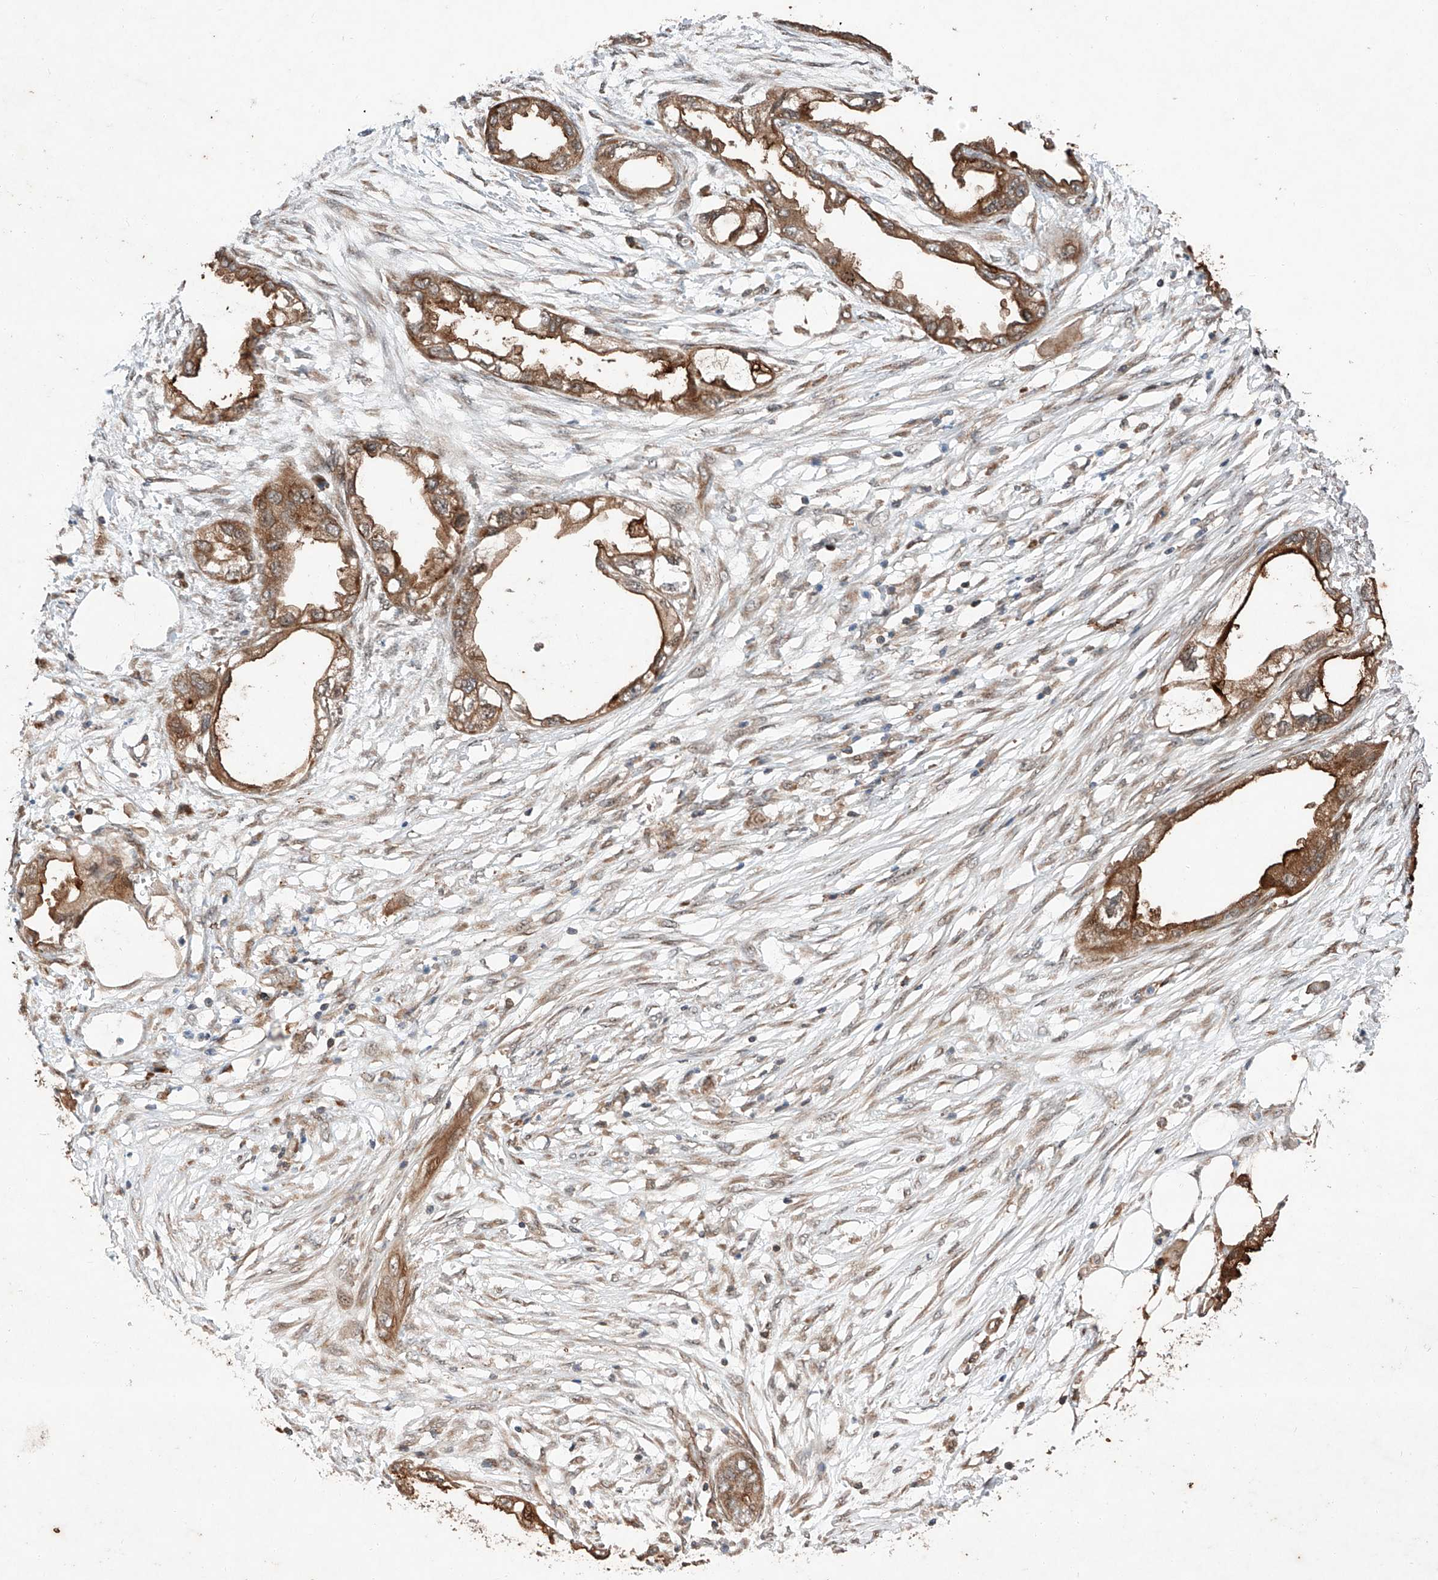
{"staining": {"intensity": "moderate", "quantity": ">75%", "location": "cytoplasmic/membranous"}, "tissue": "endometrial cancer", "cell_type": "Tumor cells", "image_type": "cancer", "snomed": [{"axis": "morphology", "description": "Adenocarcinoma, NOS"}, {"axis": "morphology", "description": "Adenocarcinoma, metastatic, NOS"}, {"axis": "topography", "description": "Adipose tissue"}, {"axis": "topography", "description": "Endometrium"}], "caption": "The histopathology image exhibits staining of endometrial metastatic adenocarcinoma, revealing moderate cytoplasmic/membranous protein expression (brown color) within tumor cells.", "gene": "ZFP28", "patient": {"sex": "female", "age": 67}}